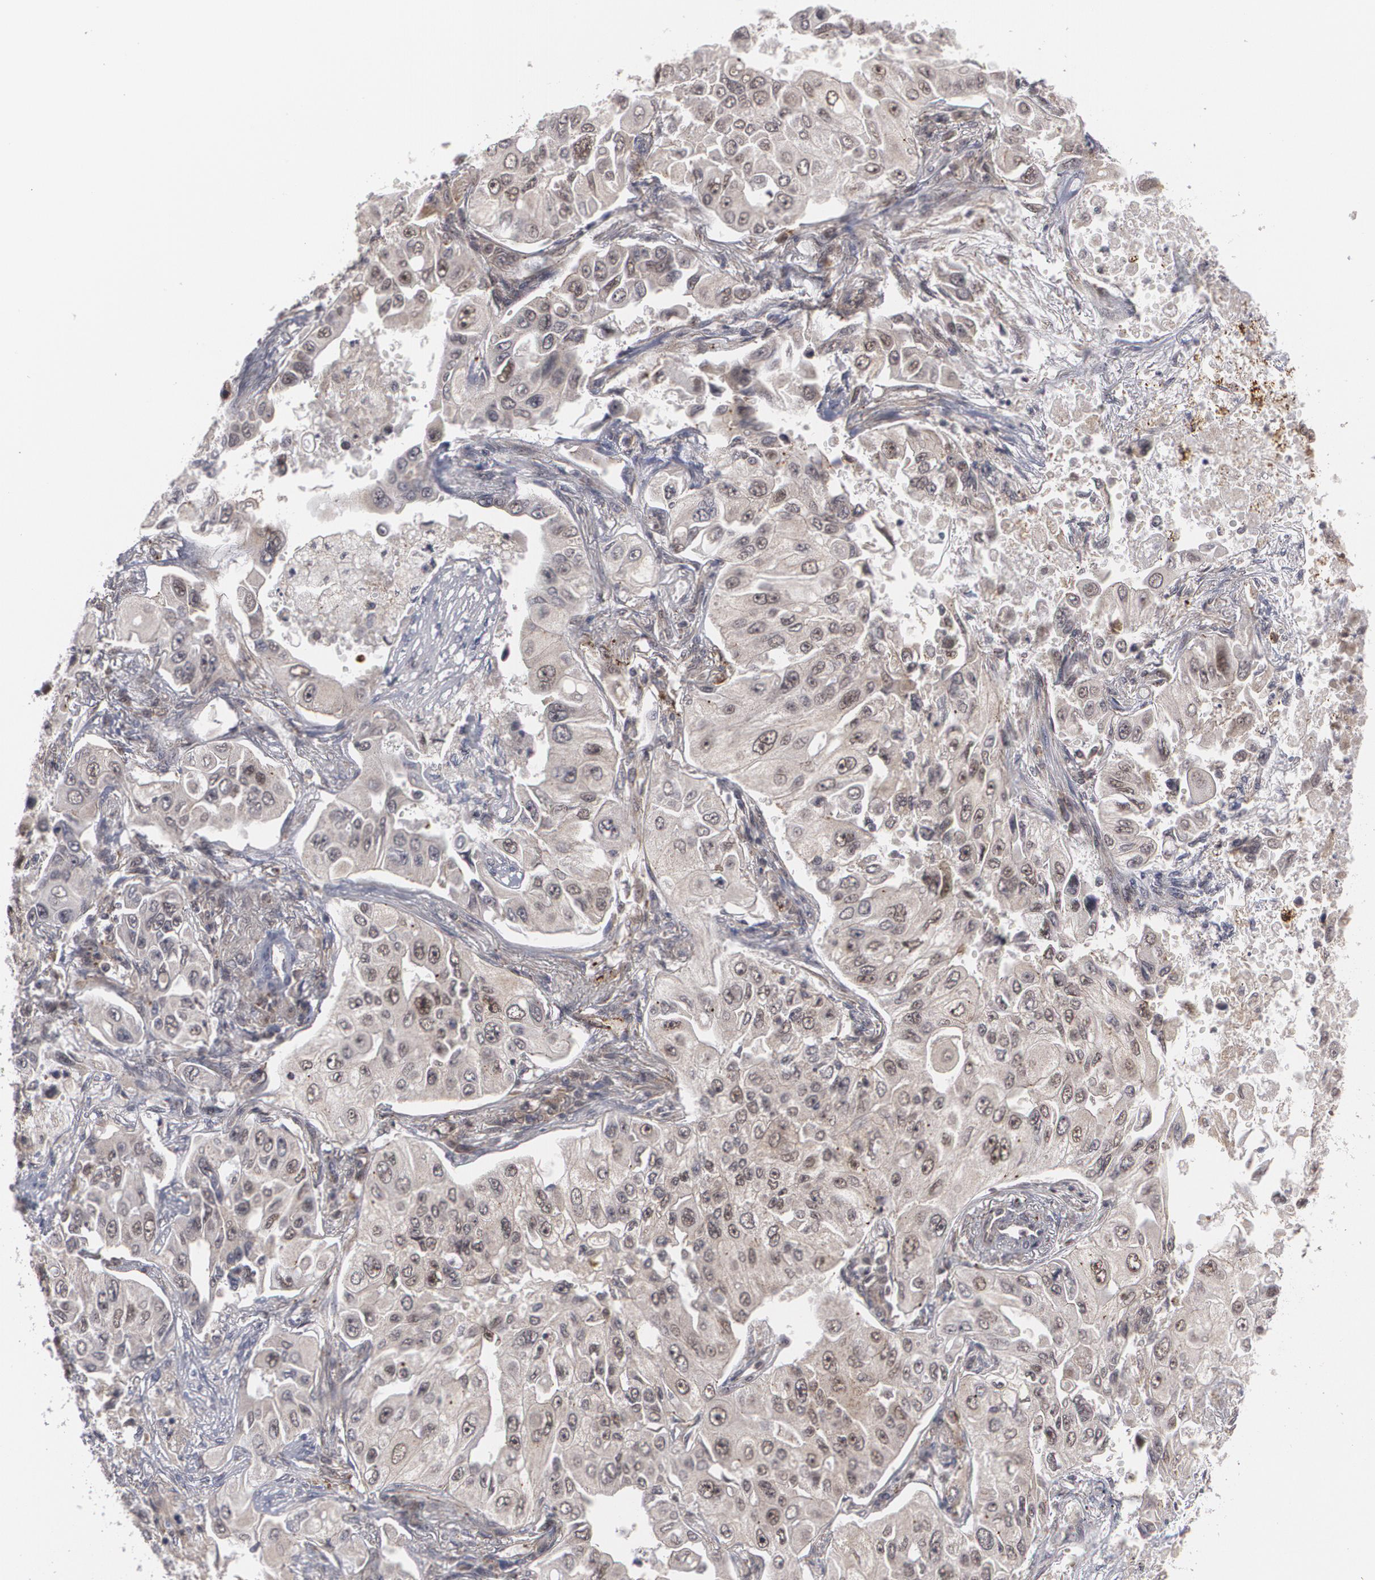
{"staining": {"intensity": "moderate", "quantity": ">75%", "location": "nuclear"}, "tissue": "lung cancer", "cell_type": "Tumor cells", "image_type": "cancer", "snomed": [{"axis": "morphology", "description": "Adenocarcinoma, NOS"}, {"axis": "topography", "description": "Lung"}], "caption": "Lung cancer tissue reveals moderate nuclear staining in about >75% of tumor cells", "gene": "INTS6", "patient": {"sex": "male", "age": 84}}